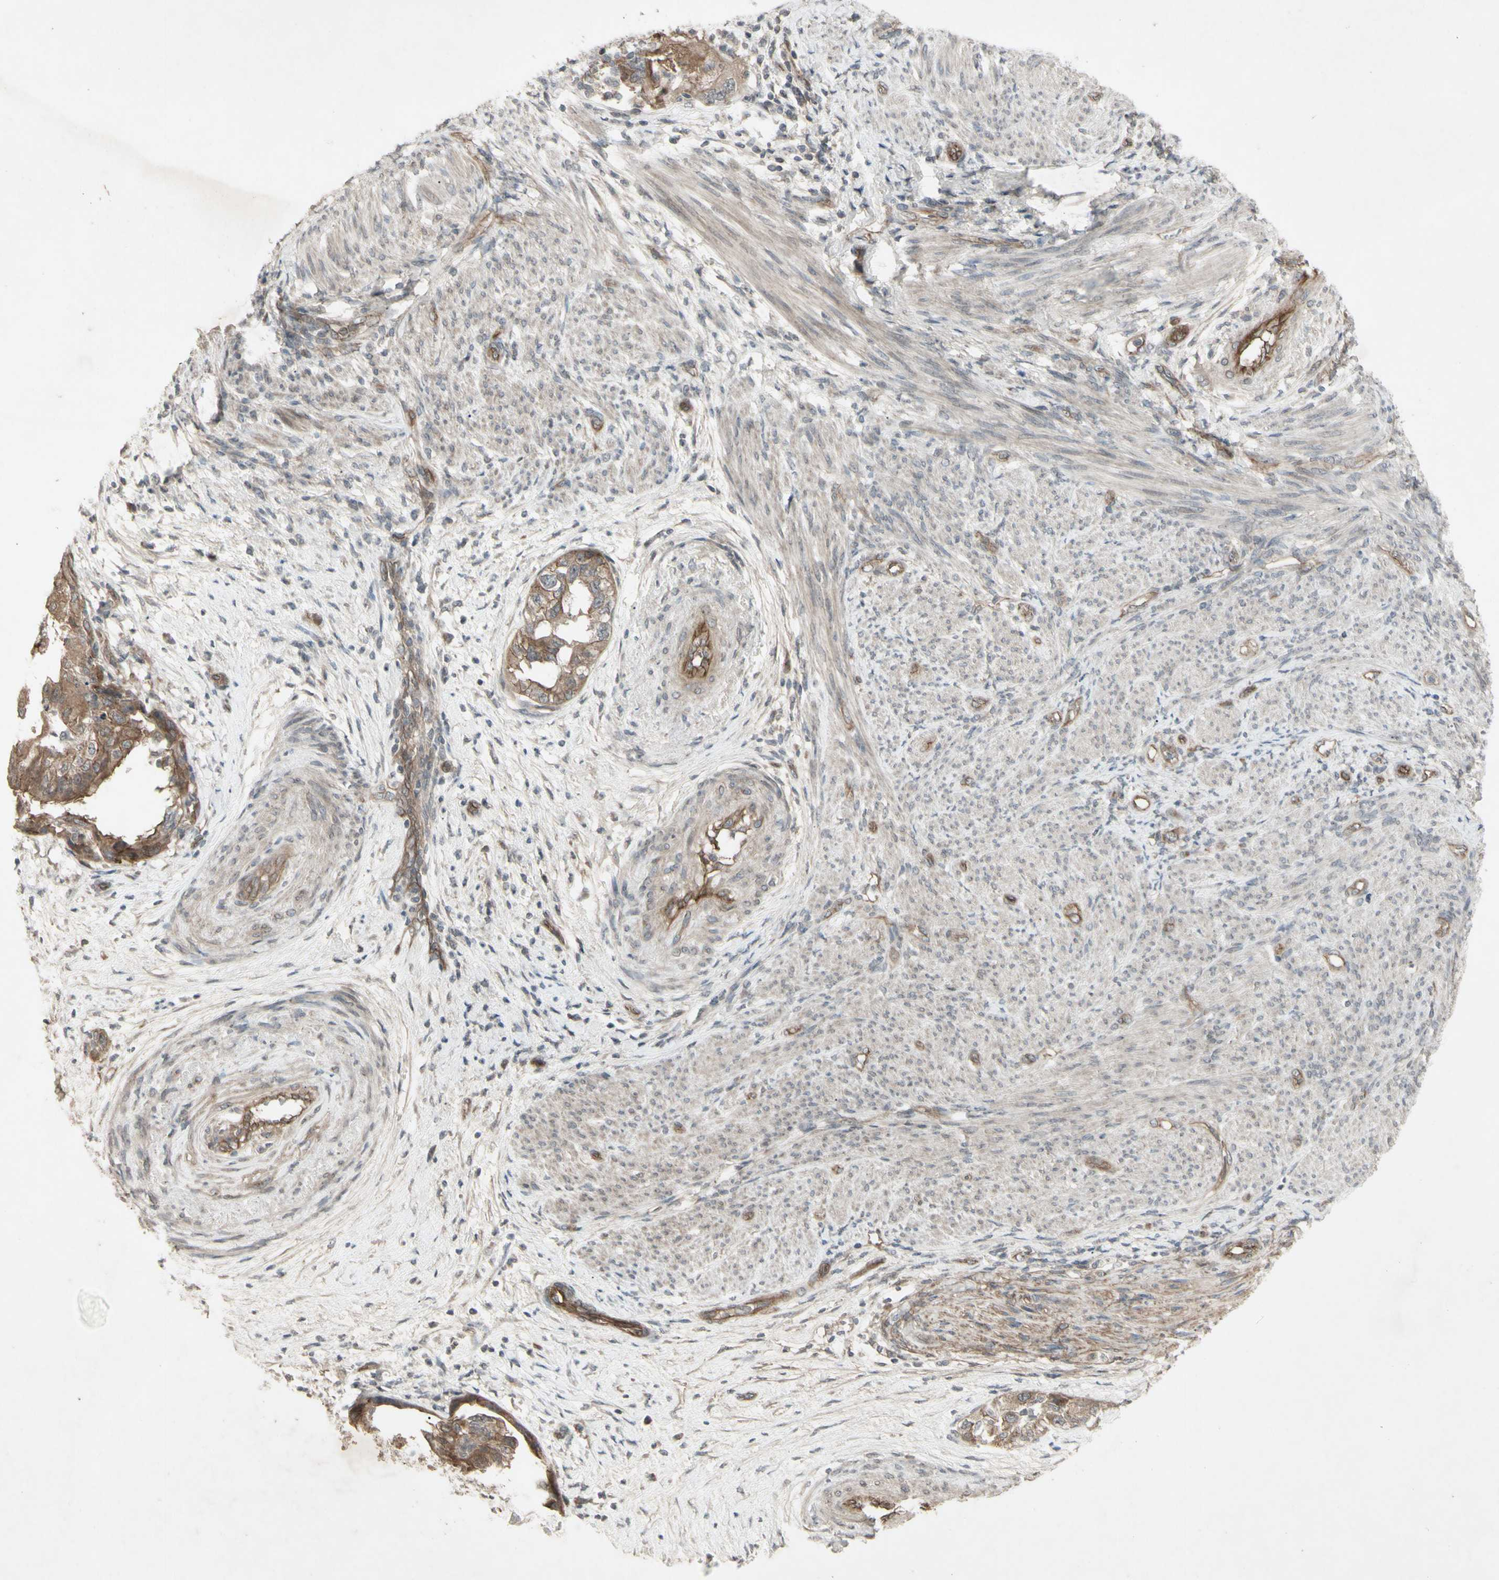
{"staining": {"intensity": "moderate", "quantity": ">75%", "location": "cytoplasmic/membranous"}, "tissue": "endometrial cancer", "cell_type": "Tumor cells", "image_type": "cancer", "snomed": [{"axis": "morphology", "description": "Adenocarcinoma, NOS"}, {"axis": "topography", "description": "Endometrium"}], "caption": "Protein analysis of endometrial cancer tissue exhibits moderate cytoplasmic/membranous positivity in about >75% of tumor cells. (DAB IHC with brightfield microscopy, high magnification).", "gene": "JAG1", "patient": {"sex": "female", "age": 85}}